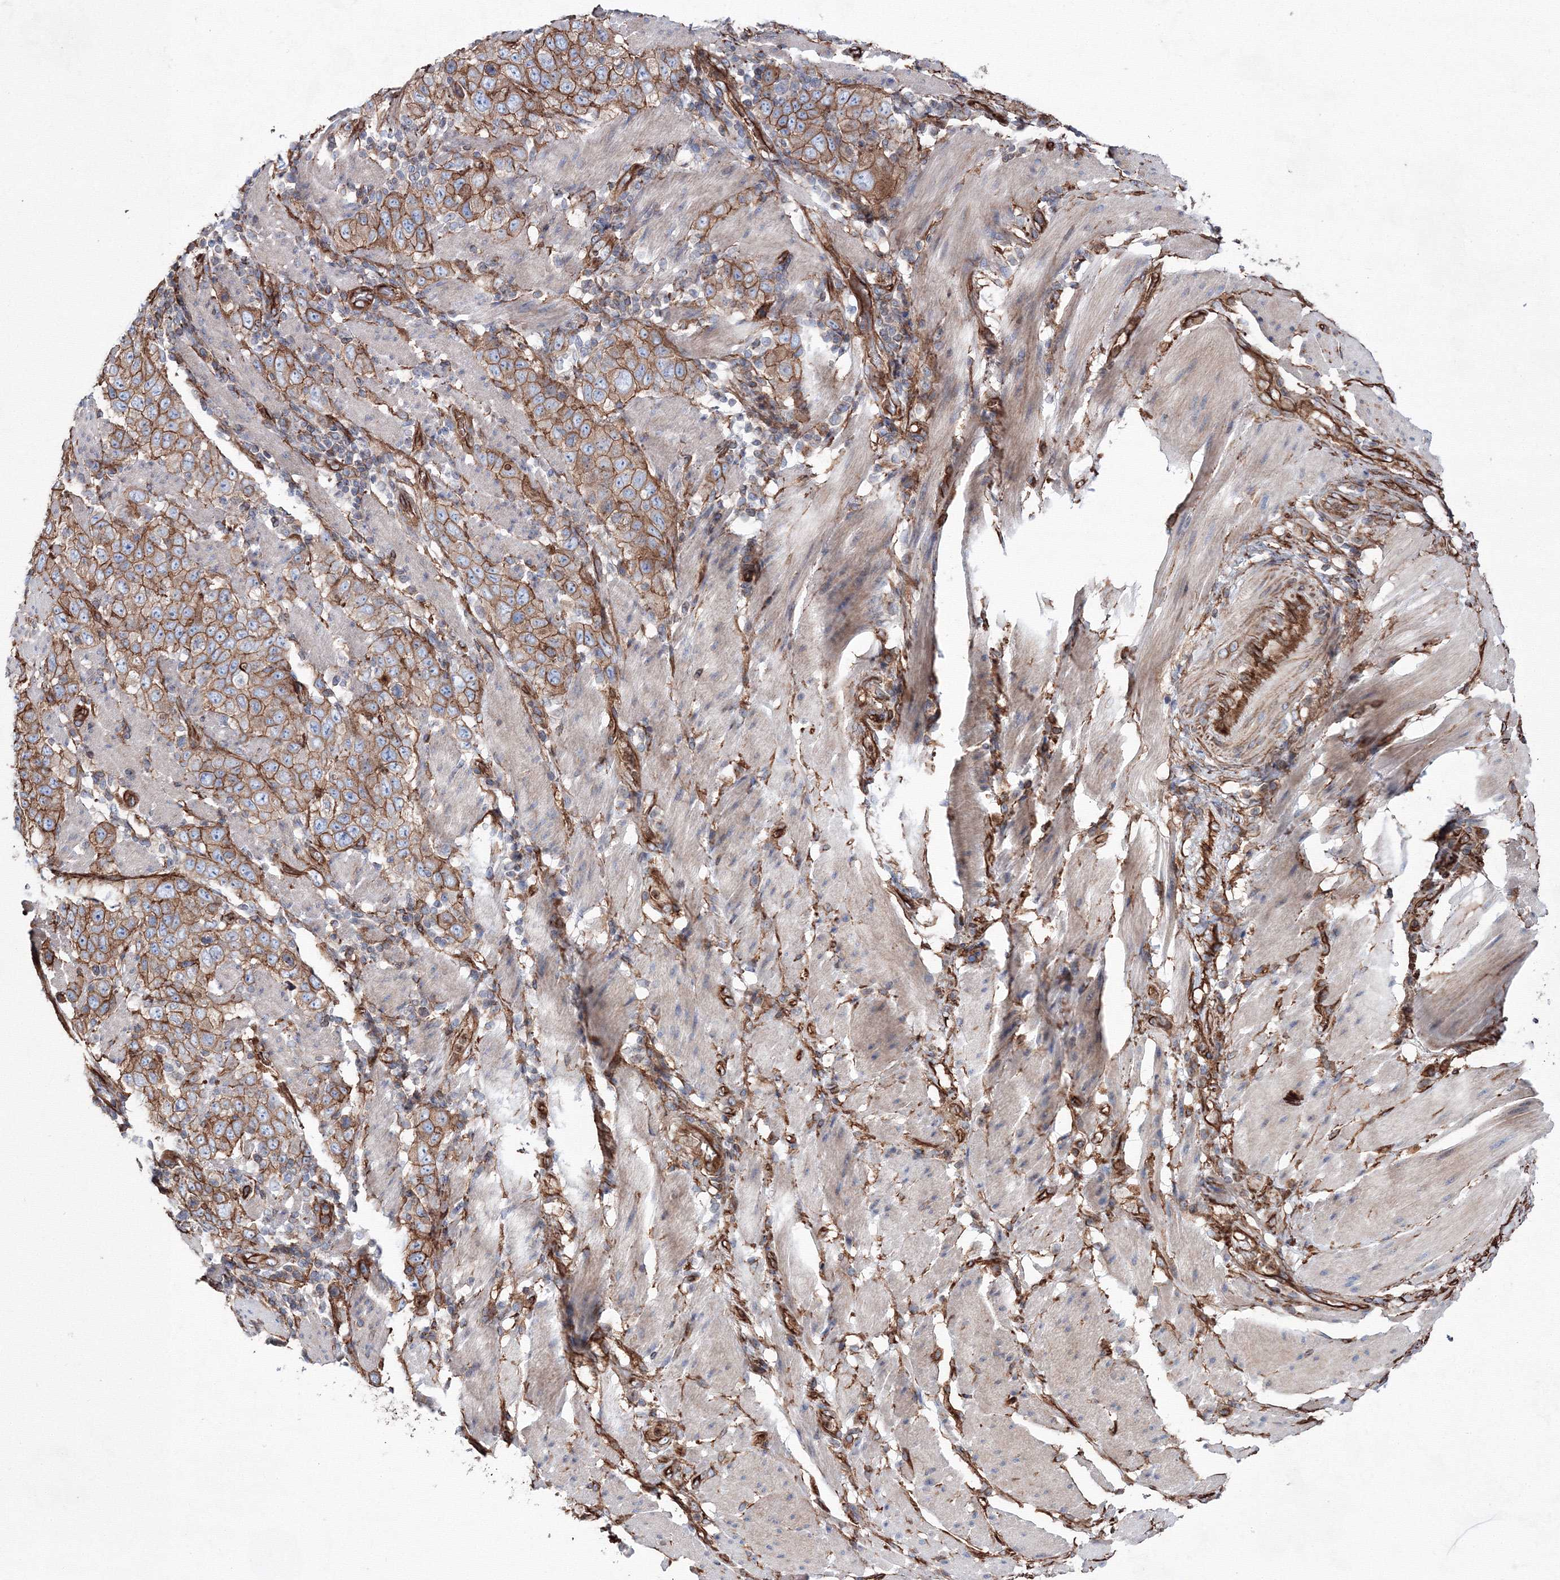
{"staining": {"intensity": "moderate", "quantity": ">75%", "location": "cytoplasmic/membranous"}, "tissue": "stomach cancer", "cell_type": "Tumor cells", "image_type": "cancer", "snomed": [{"axis": "morphology", "description": "Adenocarcinoma, NOS"}, {"axis": "topography", "description": "Stomach"}], "caption": "Moderate cytoplasmic/membranous staining is identified in approximately >75% of tumor cells in adenocarcinoma (stomach). The protein is shown in brown color, while the nuclei are stained blue.", "gene": "ANKRD37", "patient": {"sex": "male", "age": 48}}